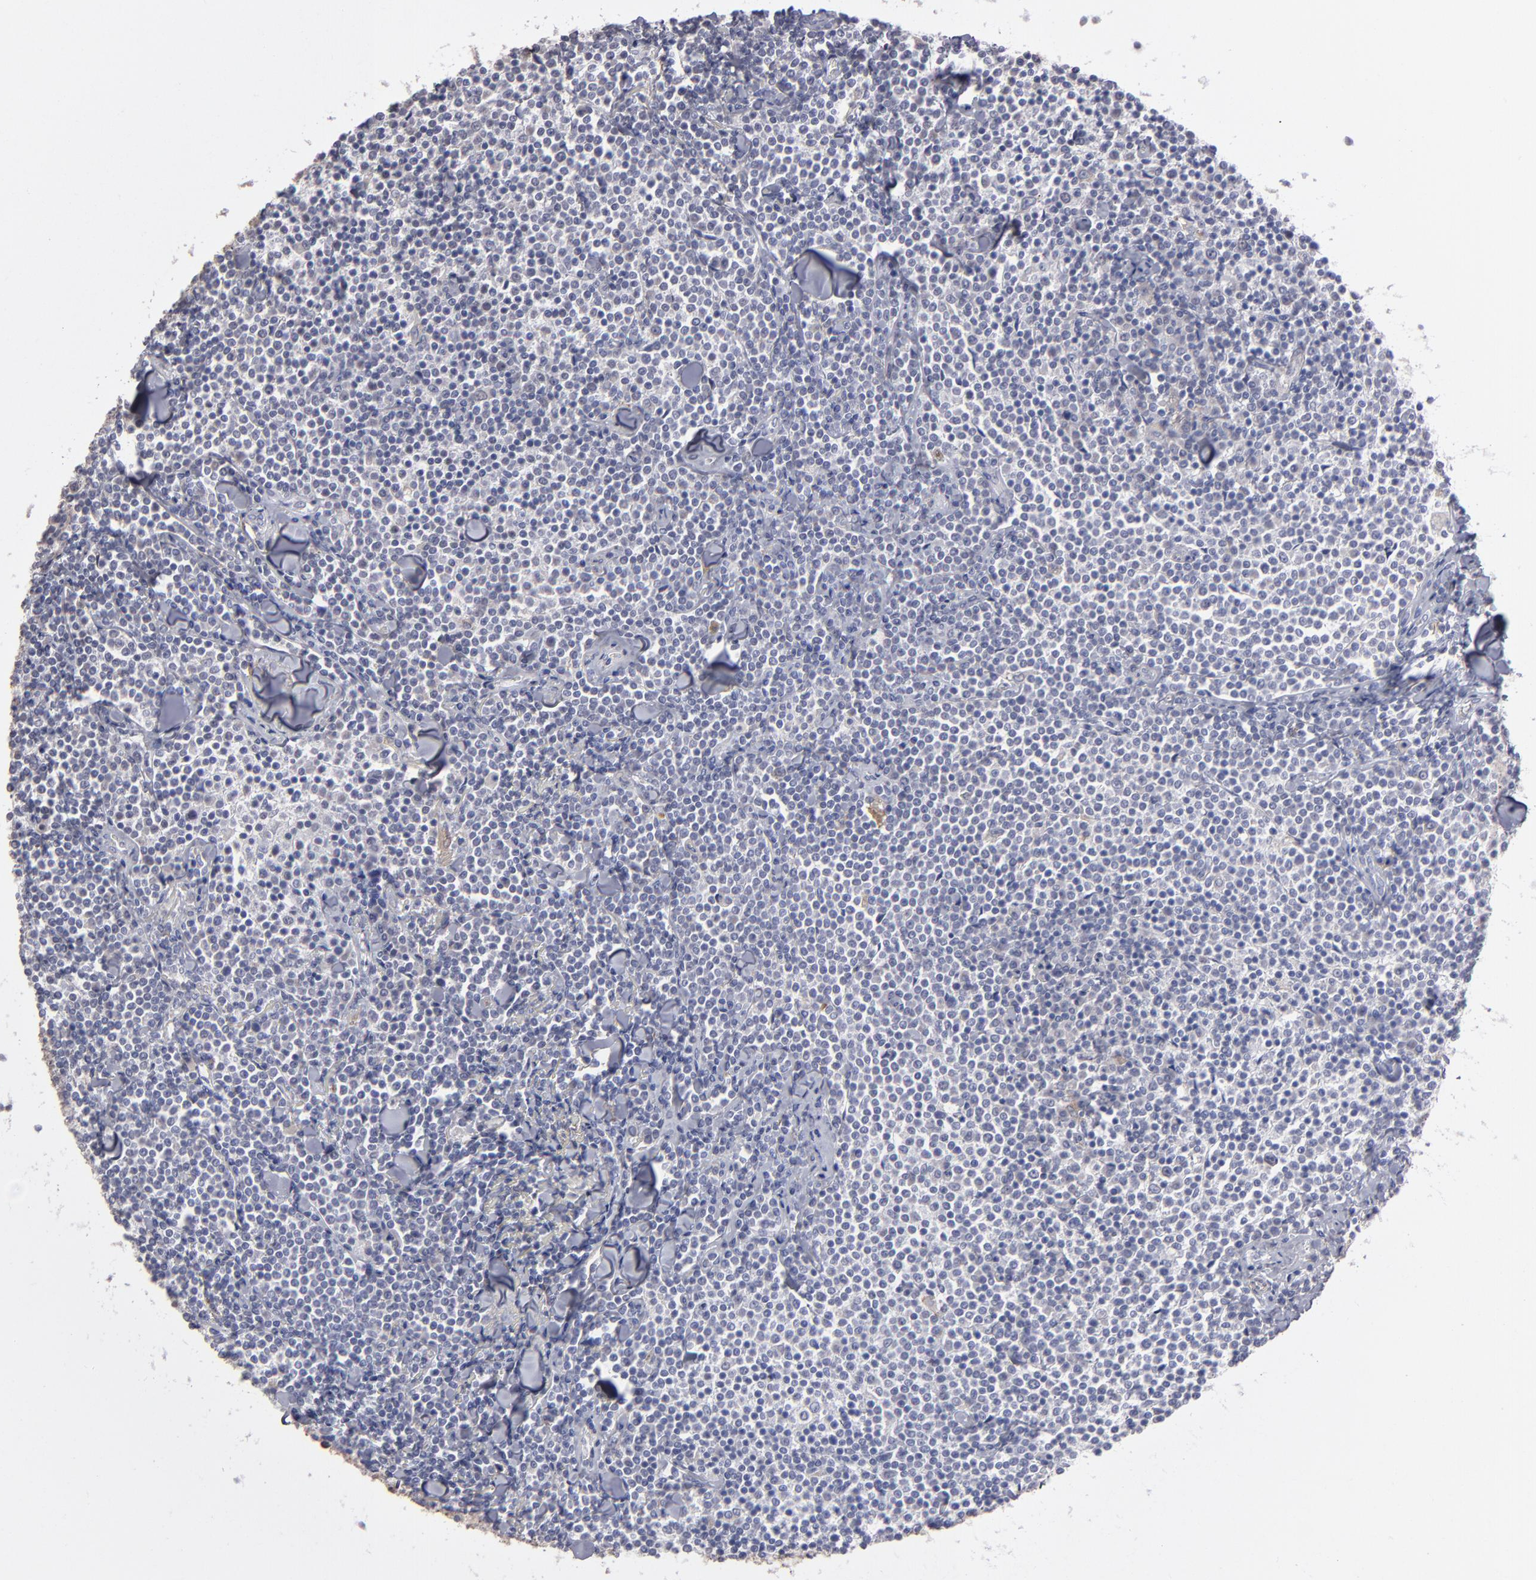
{"staining": {"intensity": "negative", "quantity": "none", "location": "none"}, "tissue": "lymphoma", "cell_type": "Tumor cells", "image_type": "cancer", "snomed": [{"axis": "morphology", "description": "Malignant lymphoma, non-Hodgkin's type, Low grade"}, {"axis": "topography", "description": "Soft tissue"}], "caption": "Immunohistochemical staining of human low-grade malignant lymphoma, non-Hodgkin's type shows no significant positivity in tumor cells. The staining is performed using DAB (3,3'-diaminobenzidine) brown chromogen with nuclei counter-stained in using hematoxylin.", "gene": "ITGB5", "patient": {"sex": "male", "age": 92}}